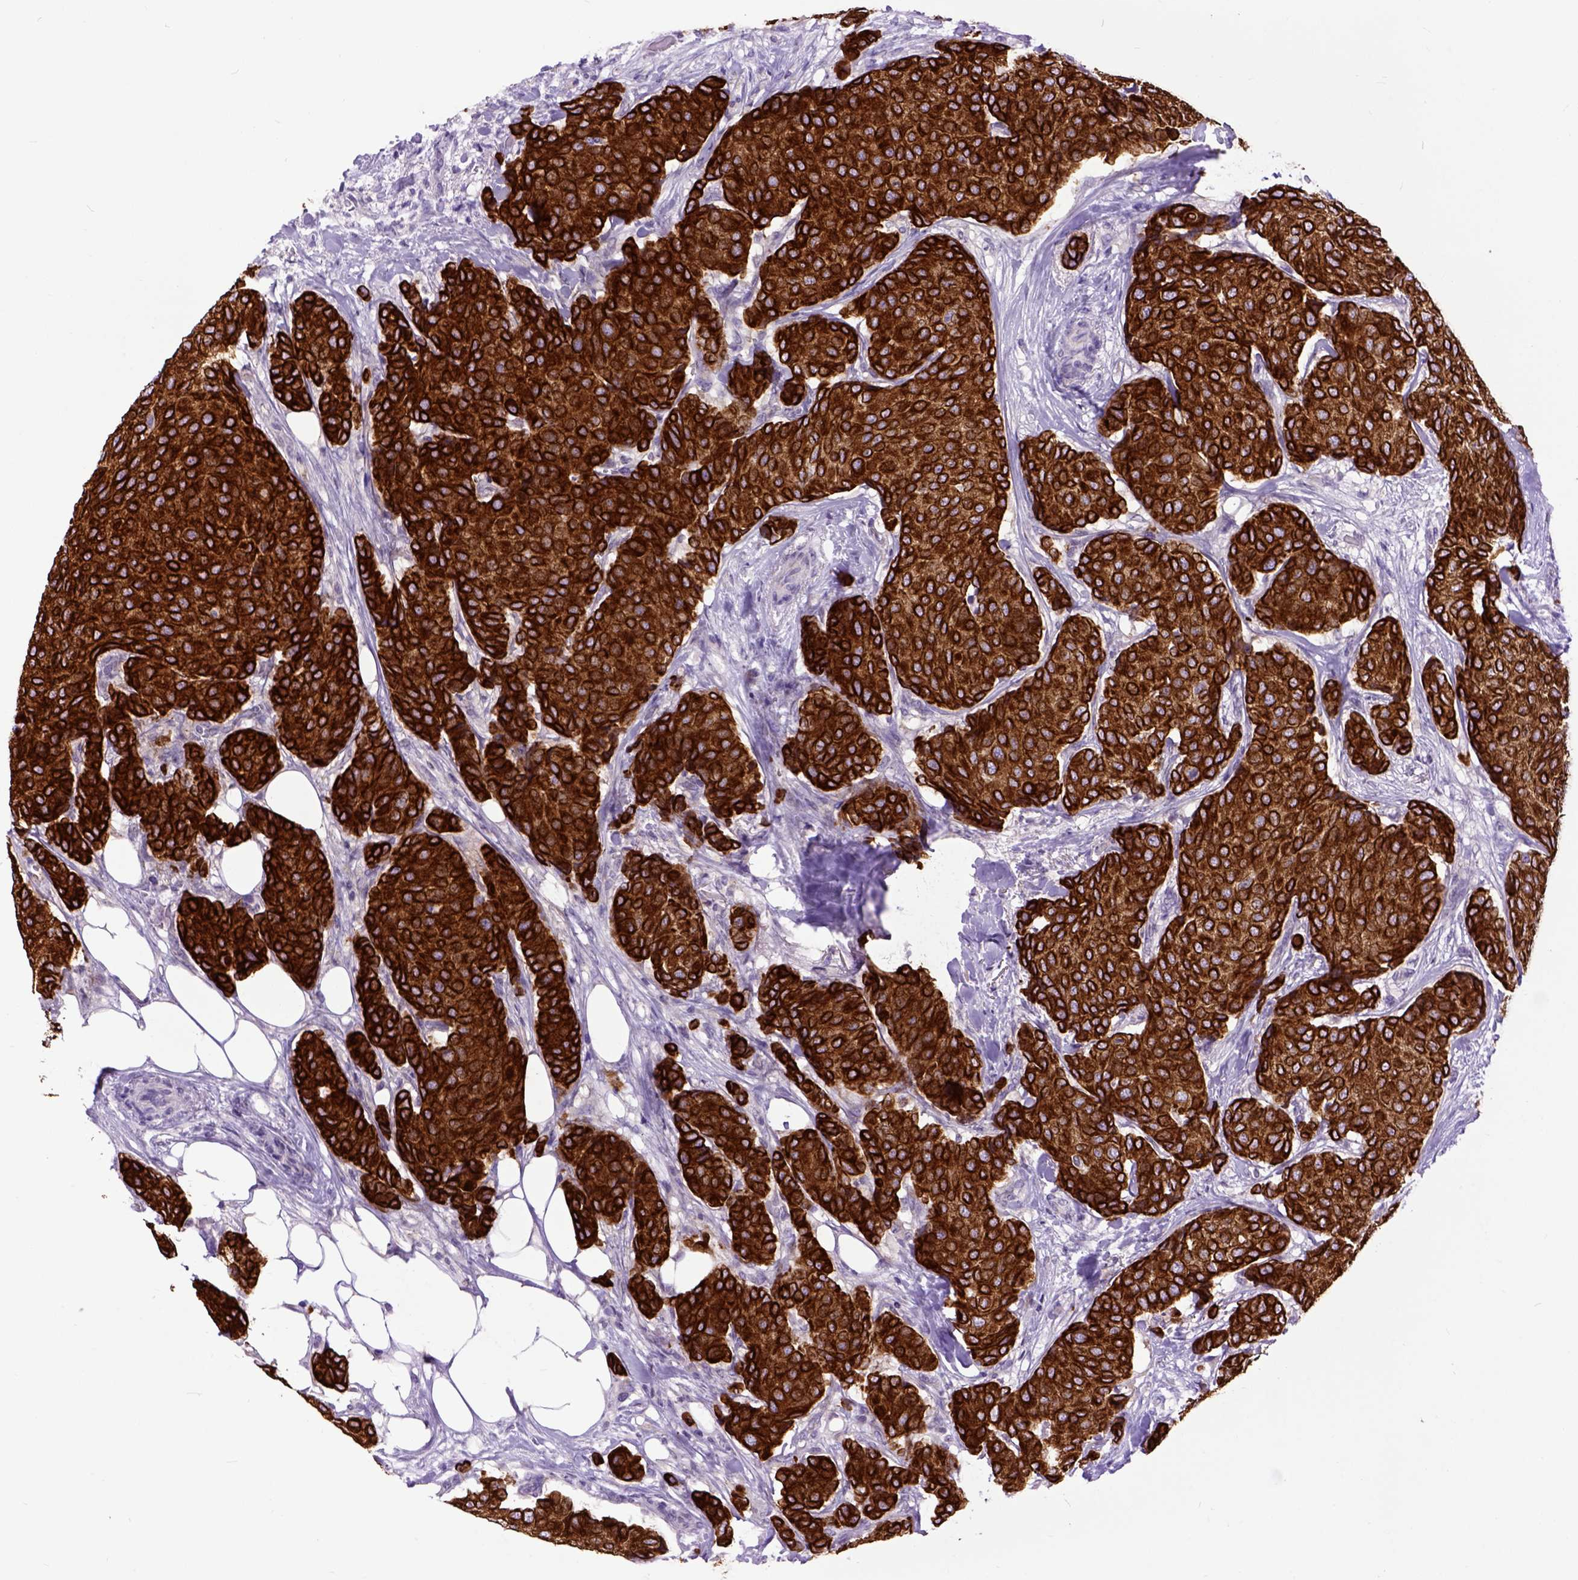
{"staining": {"intensity": "strong", "quantity": ">75%", "location": "cytoplasmic/membranous"}, "tissue": "breast cancer", "cell_type": "Tumor cells", "image_type": "cancer", "snomed": [{"axis": "morphology", "description": "Duct carcinoma"}, {"axis": "topography", "description": "Breast"}], "caption": "This photomicrograph shows IHC staining of human breast infiltrating ductal carcinoma, with high strong cytoplasmic/membranous positivity in approximately >75% of tumor cells.", "gene": "RAB25", "patient": {"sex": "female", "age": 75}}